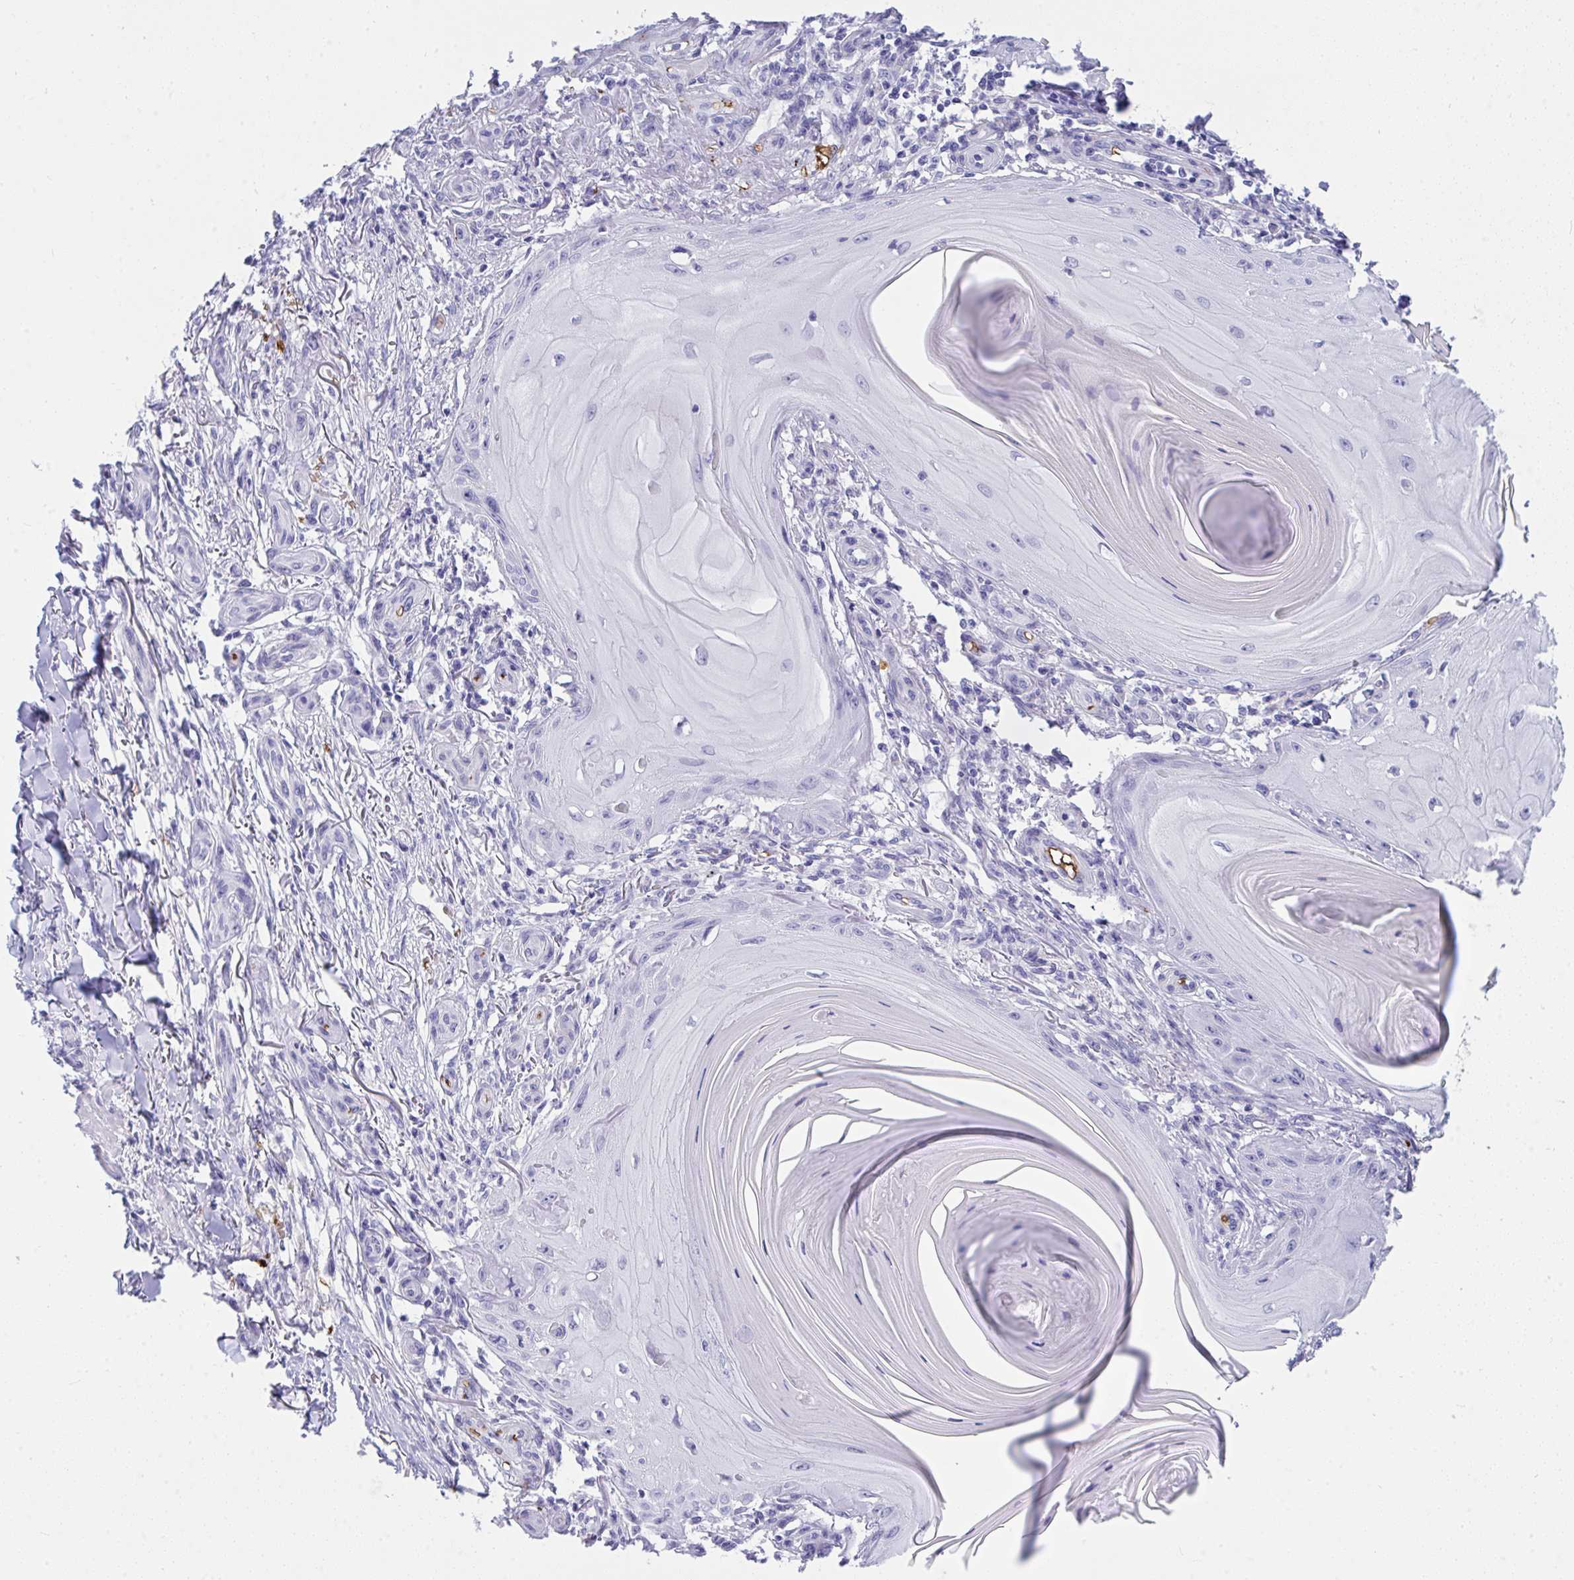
{"staining": {"intensity": "negative", "quantity": "none", "location": "none"}, "tissue": "skin cancer", "cell_type": "Tumor cells", "image_type": "cancer", "snomed": [{"axis": "morphology", "description": "Squamous cell carcinoma, NOS"}, {"axis": "topography", "description": "Skin"}], "caption": "A photomicrograph of human skin squamous cell carcinoma is negative for staining in tumor cells.", "gene": "ANK1", "patient": {"sex": "female", "age": 77}}